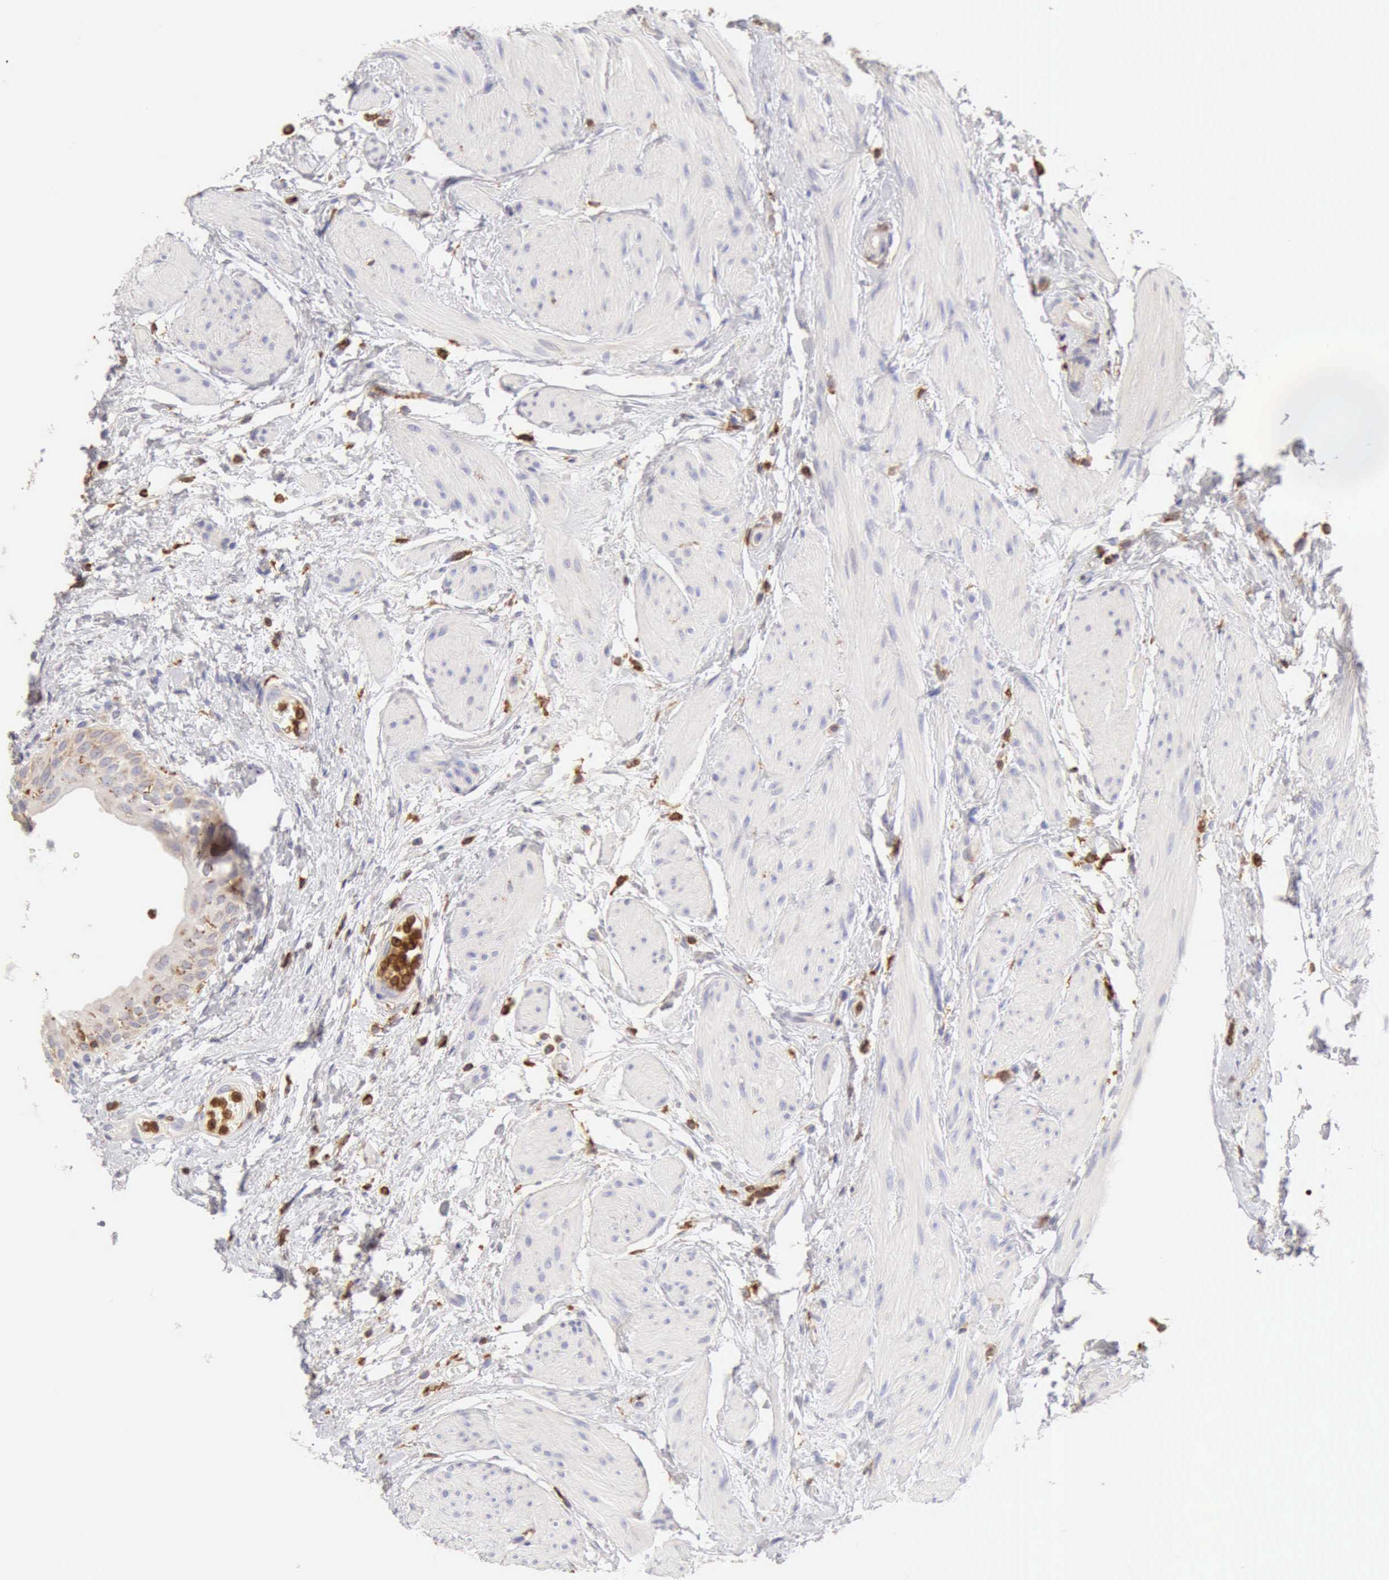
{"staining": {"intensity": "negative", "quantity": "none", "location": "none"}, "tissue": "urinary bladder", "cell_type": "Urothelial cells", "image_type": "normal", "snomed": [{"axis": "morphology", "description": "Normal tissue, NOS"}, {"axis": "topography", "description": "Urinary bladder"}], "caption": "This micrograph is of benign urinary bladder stained with IHC to label a protein in brown with the nuclei are counter-stained blue. There is no staining in urothelial cells.", "gene": "ARHGAP4", "patient": {"sex": "female", "age": 55}}